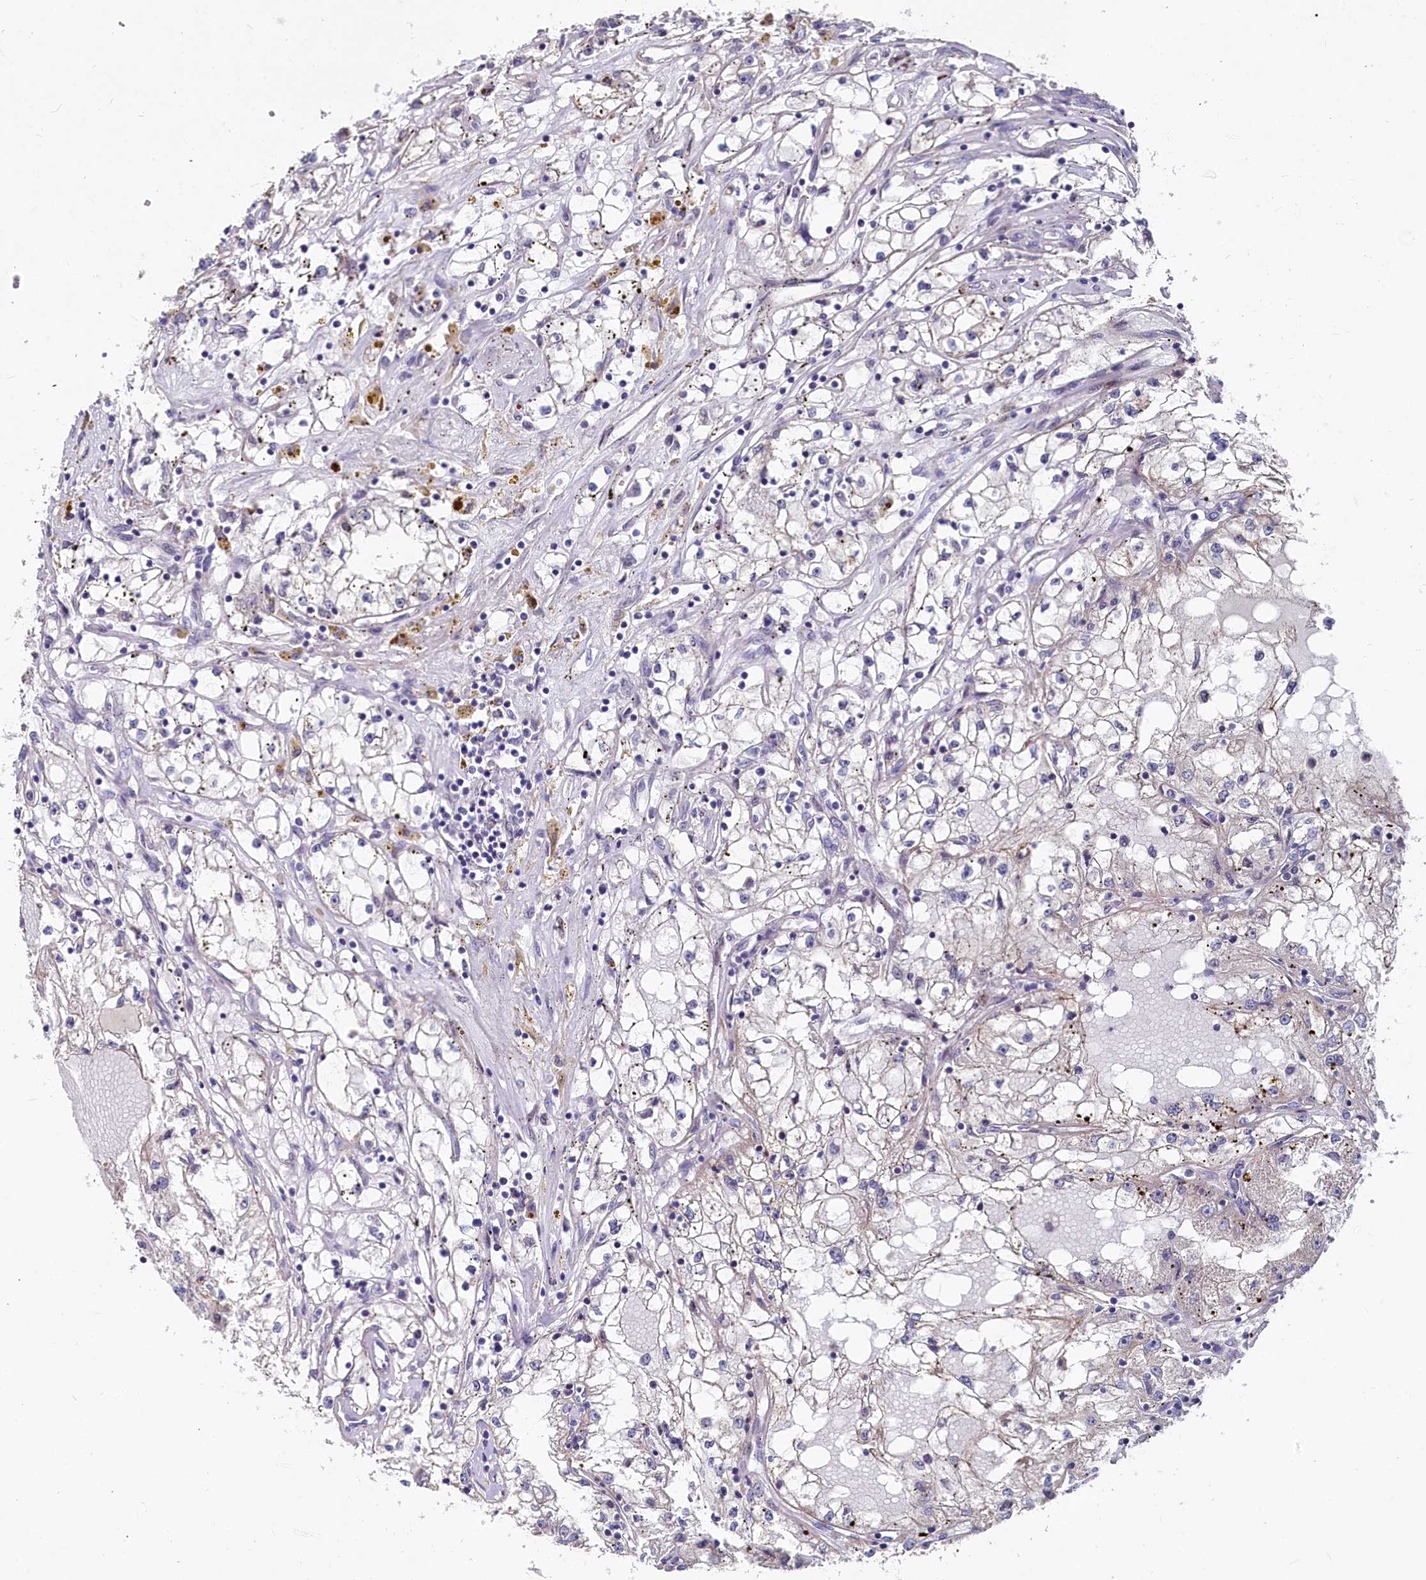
{"staining": {"intensity": "negative", "quantity": "none", "location": "none"}, "tissue": "renal cancer", "cell_type": "Tumor cells", "image_type": "cancer", "snomed": [{"axis": "morphology", "description": "Adenocarcinoma, NOS"}, {"axis": "topography", "description": "Kidney"}], "caption": "High power microscopy photomicrograph of an immunohistochemistry histopathology image of renal adenocarcinoma, revealing no significant expression in tumor cells. (Brightfield microscopy of DAB immunohistochemistry at high magnification).", "gene": "ASXL3", "patient": {"sex": "male", "age": 56}}